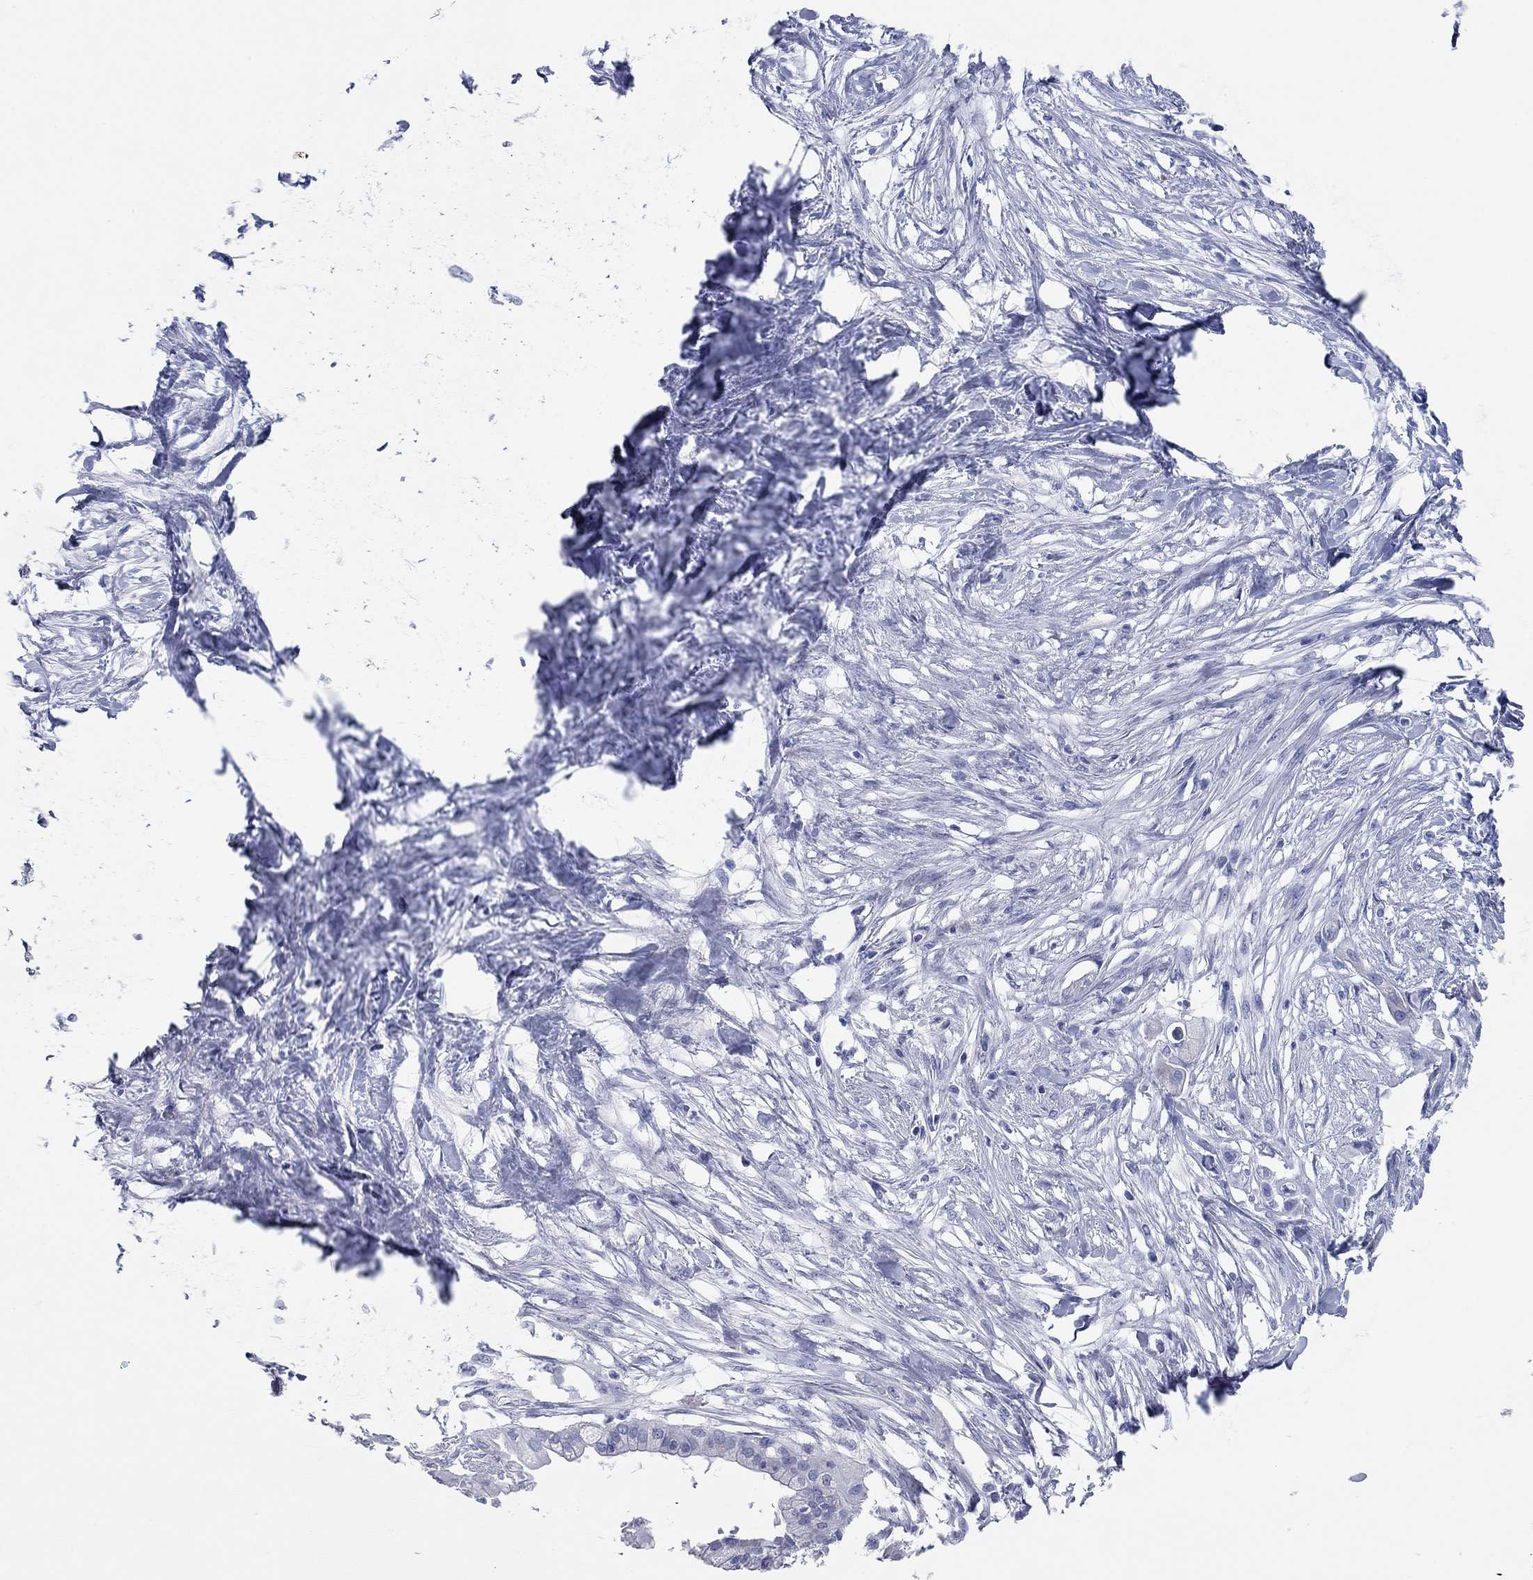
{"staining": {"intensity": "negative", "quantity": "none", "location": "none"}, "tissue": "pancreatic cancer", "cell_type": "Tumor cells", "image_type": "cancer", "snomed": [{"axis": "morphology", "description": "Normal tissue, NOS"}, {"axis": "morphology", "description": "Adenocarcinoma, NOS"}, {"axis": "topography", "description": "Pancreas"}], "caption": "Protein analysis of pancreatic cancer (adenocarcinoma) shows no significant expression in tumor cells.", "gene": "CHI3L2", "patient": {"sex": "female", "age": 58}}